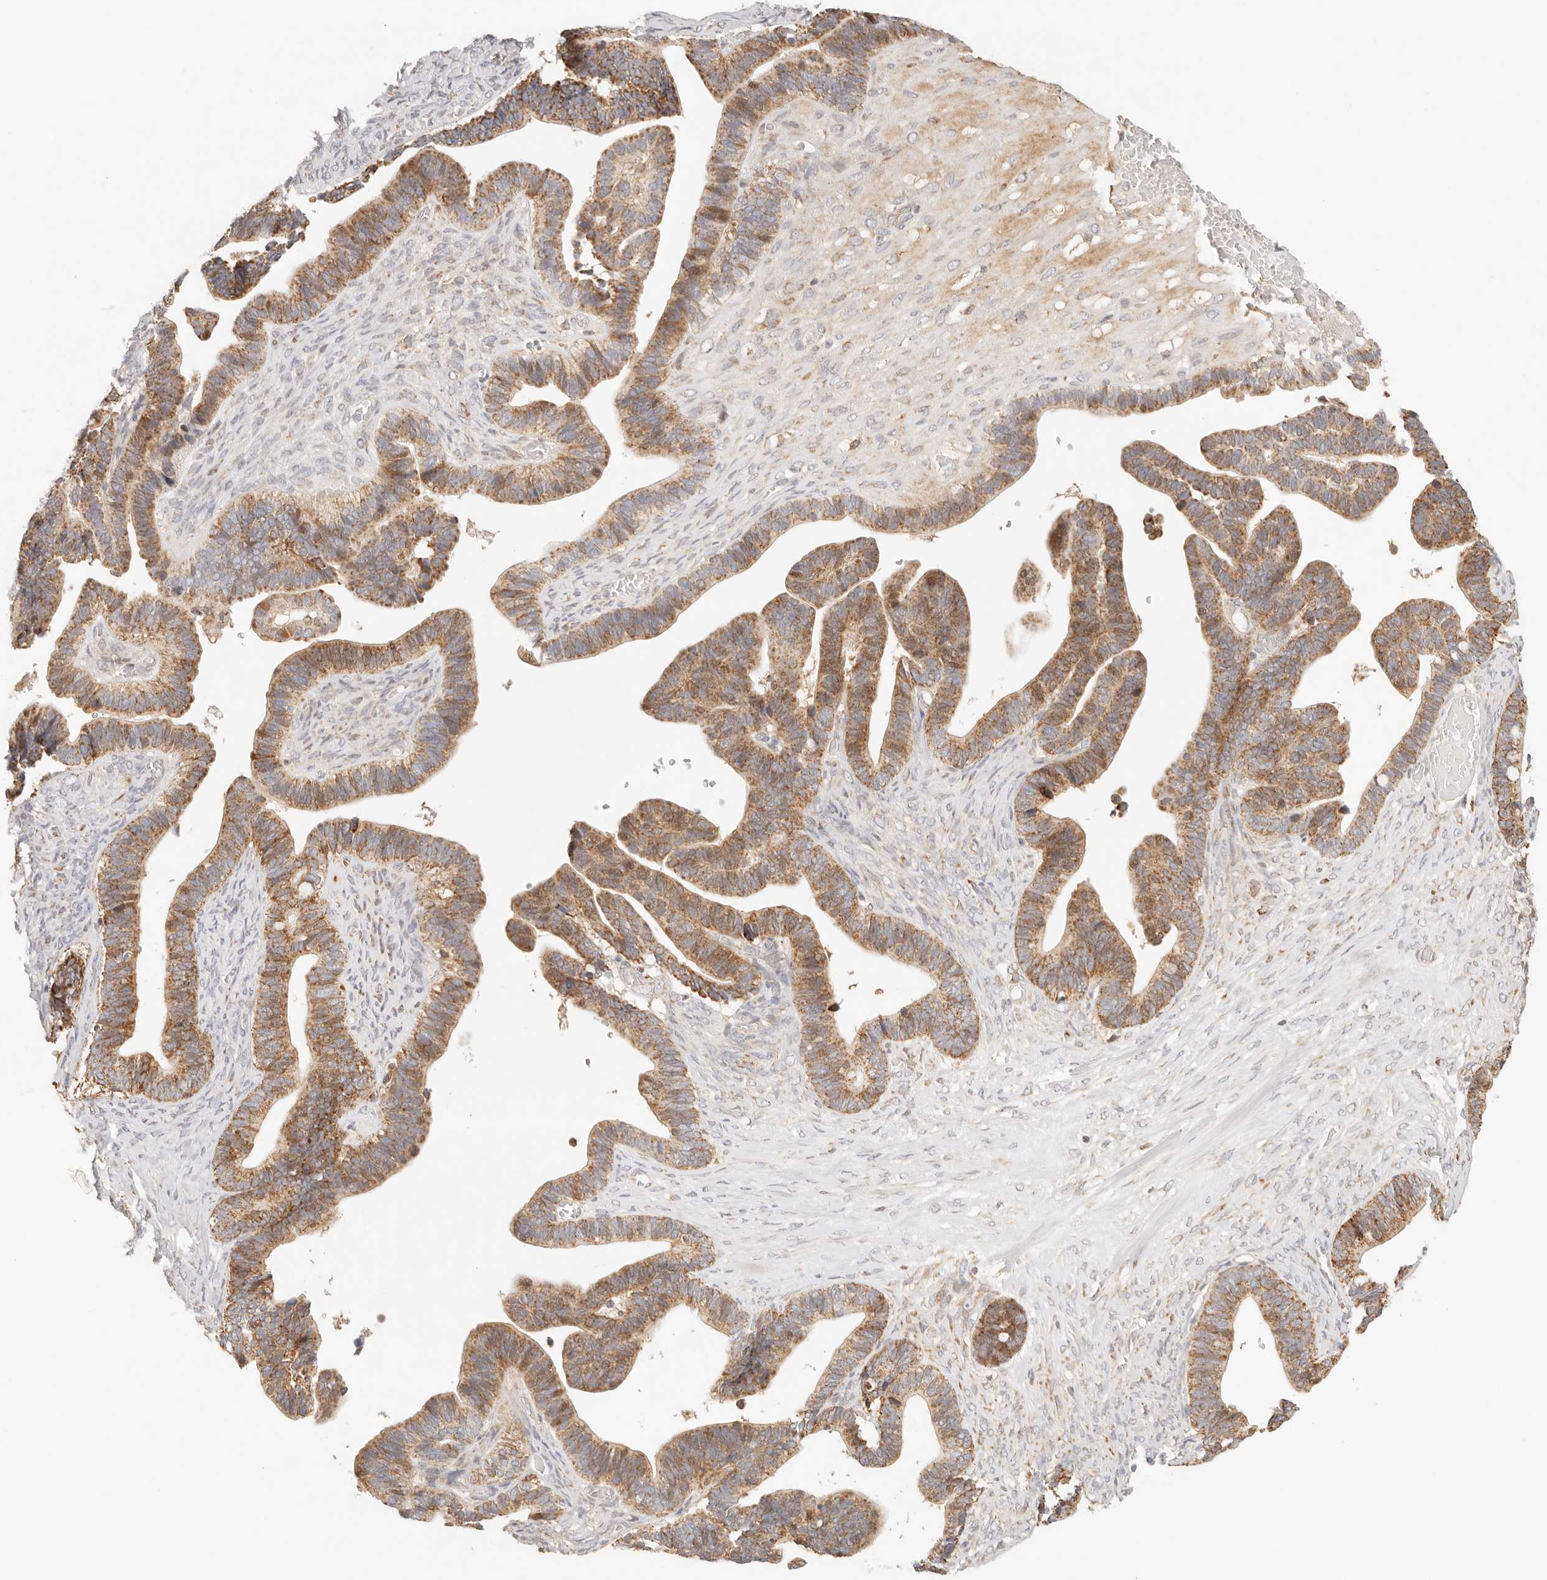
{"staining": {"intensity": "moderate", "quantity": ">75%", "location": "cytoplasmic/membranous"}, "tissue": "ovarian cancer", "cell_type": "Tumor cells", "image_type": "cancer", "snomed": [{"axis": "morphology", "description": "Cystadenocarcinoma, serous, NOS"}, {"axis": "topography", "description": "Ovary"}], "caption": "This is an image of IHC staining of ovarian cancer, which shows moderate expression in the cytoplasmic/membranous of tumor cells.", "gene": "COA6", "patient": {"sex": "female", "age": 56}}